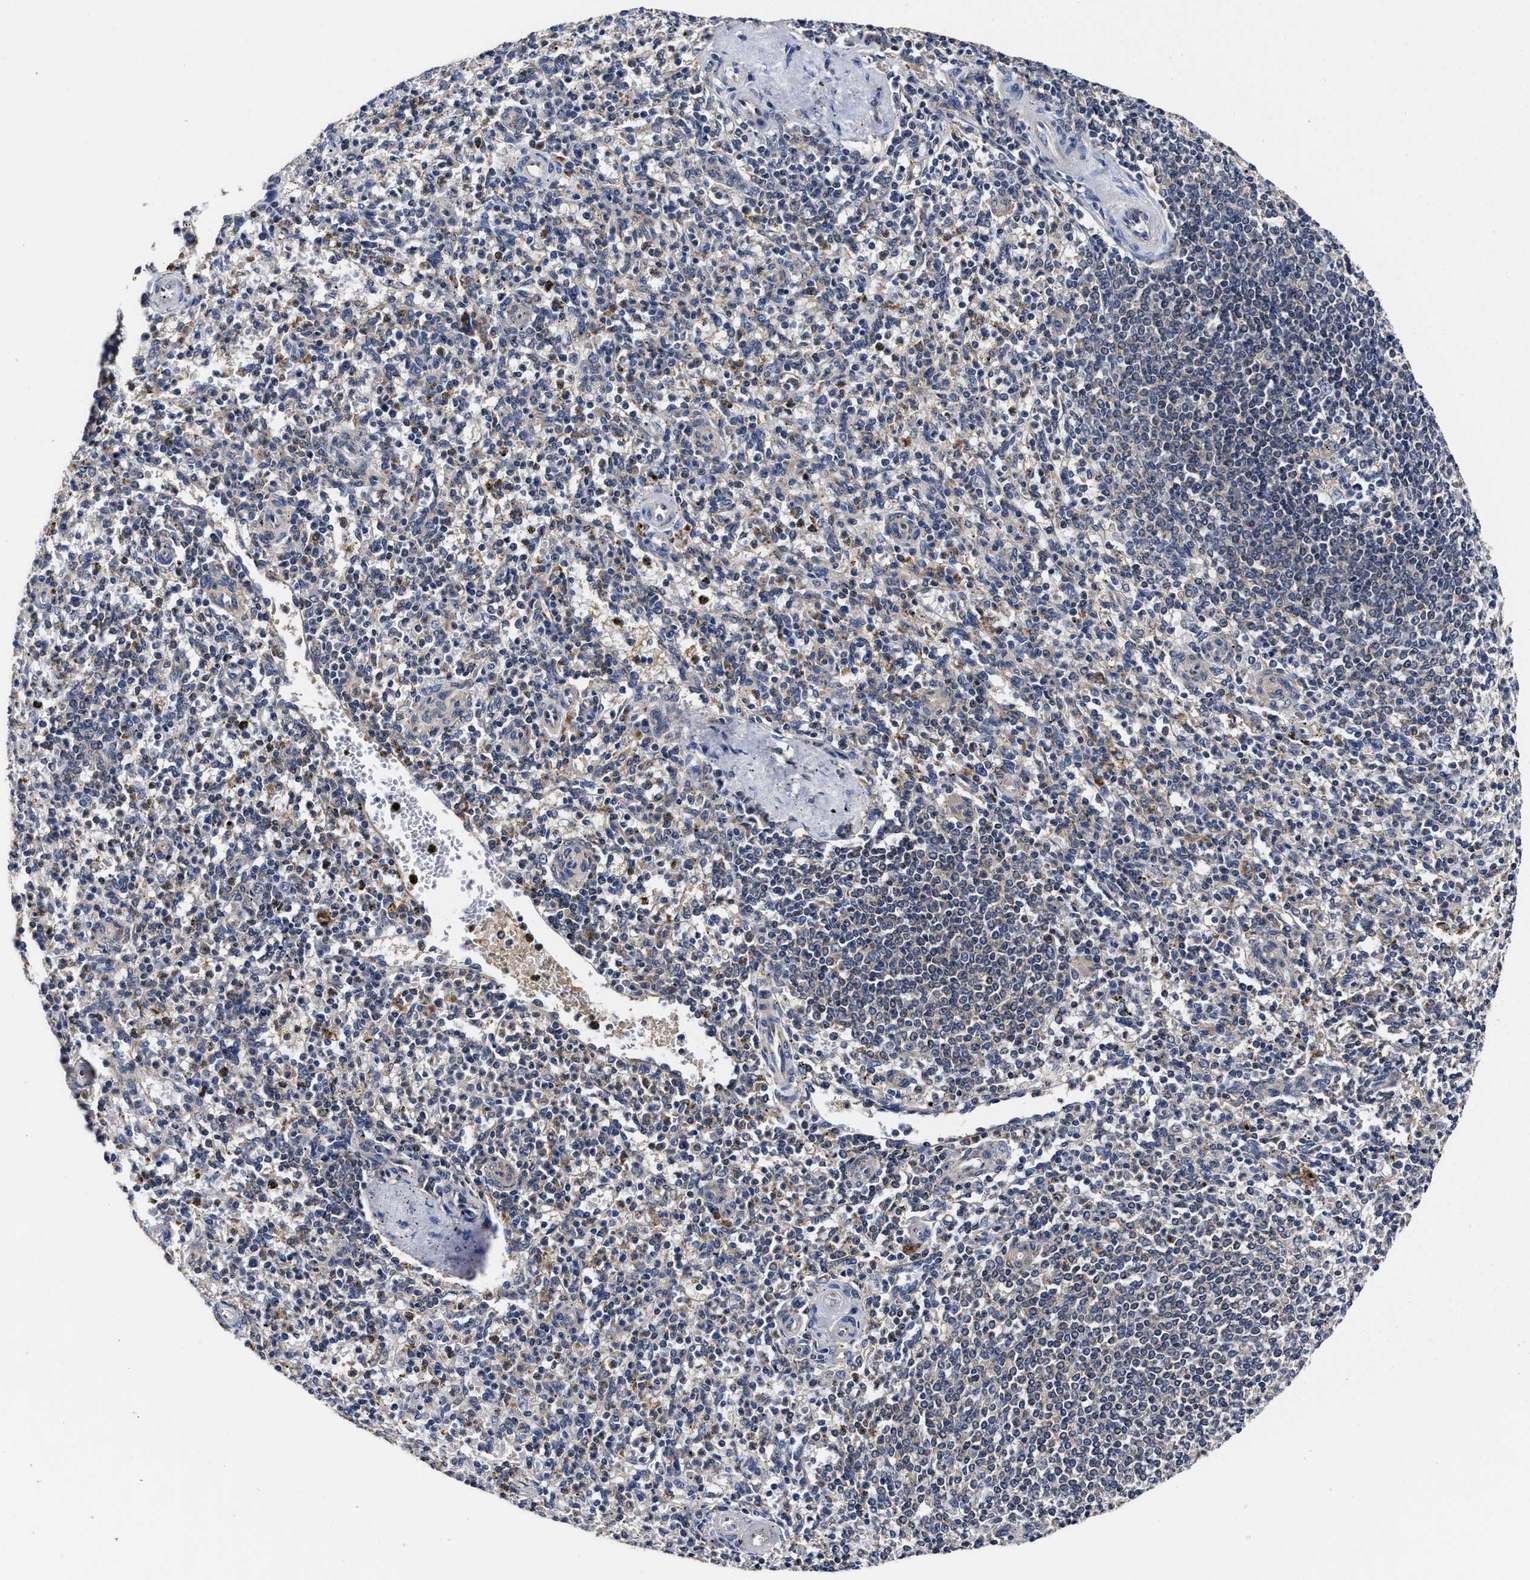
{"staining": {"intensity": "weak", "quantity": "<25%", "location": "cytoplasmic/membranous"}, "tissue": "spleen", "cell_type": "Cells in red pulp", "image_type": "normal", "snomed": [{"axis": "morphology", "description": "Normal tissue, NOS"}, {"axis": "topography", "description": "Spleen"}], "caption": "IHC image of normal spleen: spleen stained with DAB (3,3'-diaminobenzidine) shows no significant protein positivity in cells in red pulp.", "gene": "SOCS5", "patient": {"sex": "male", "age": 72}}